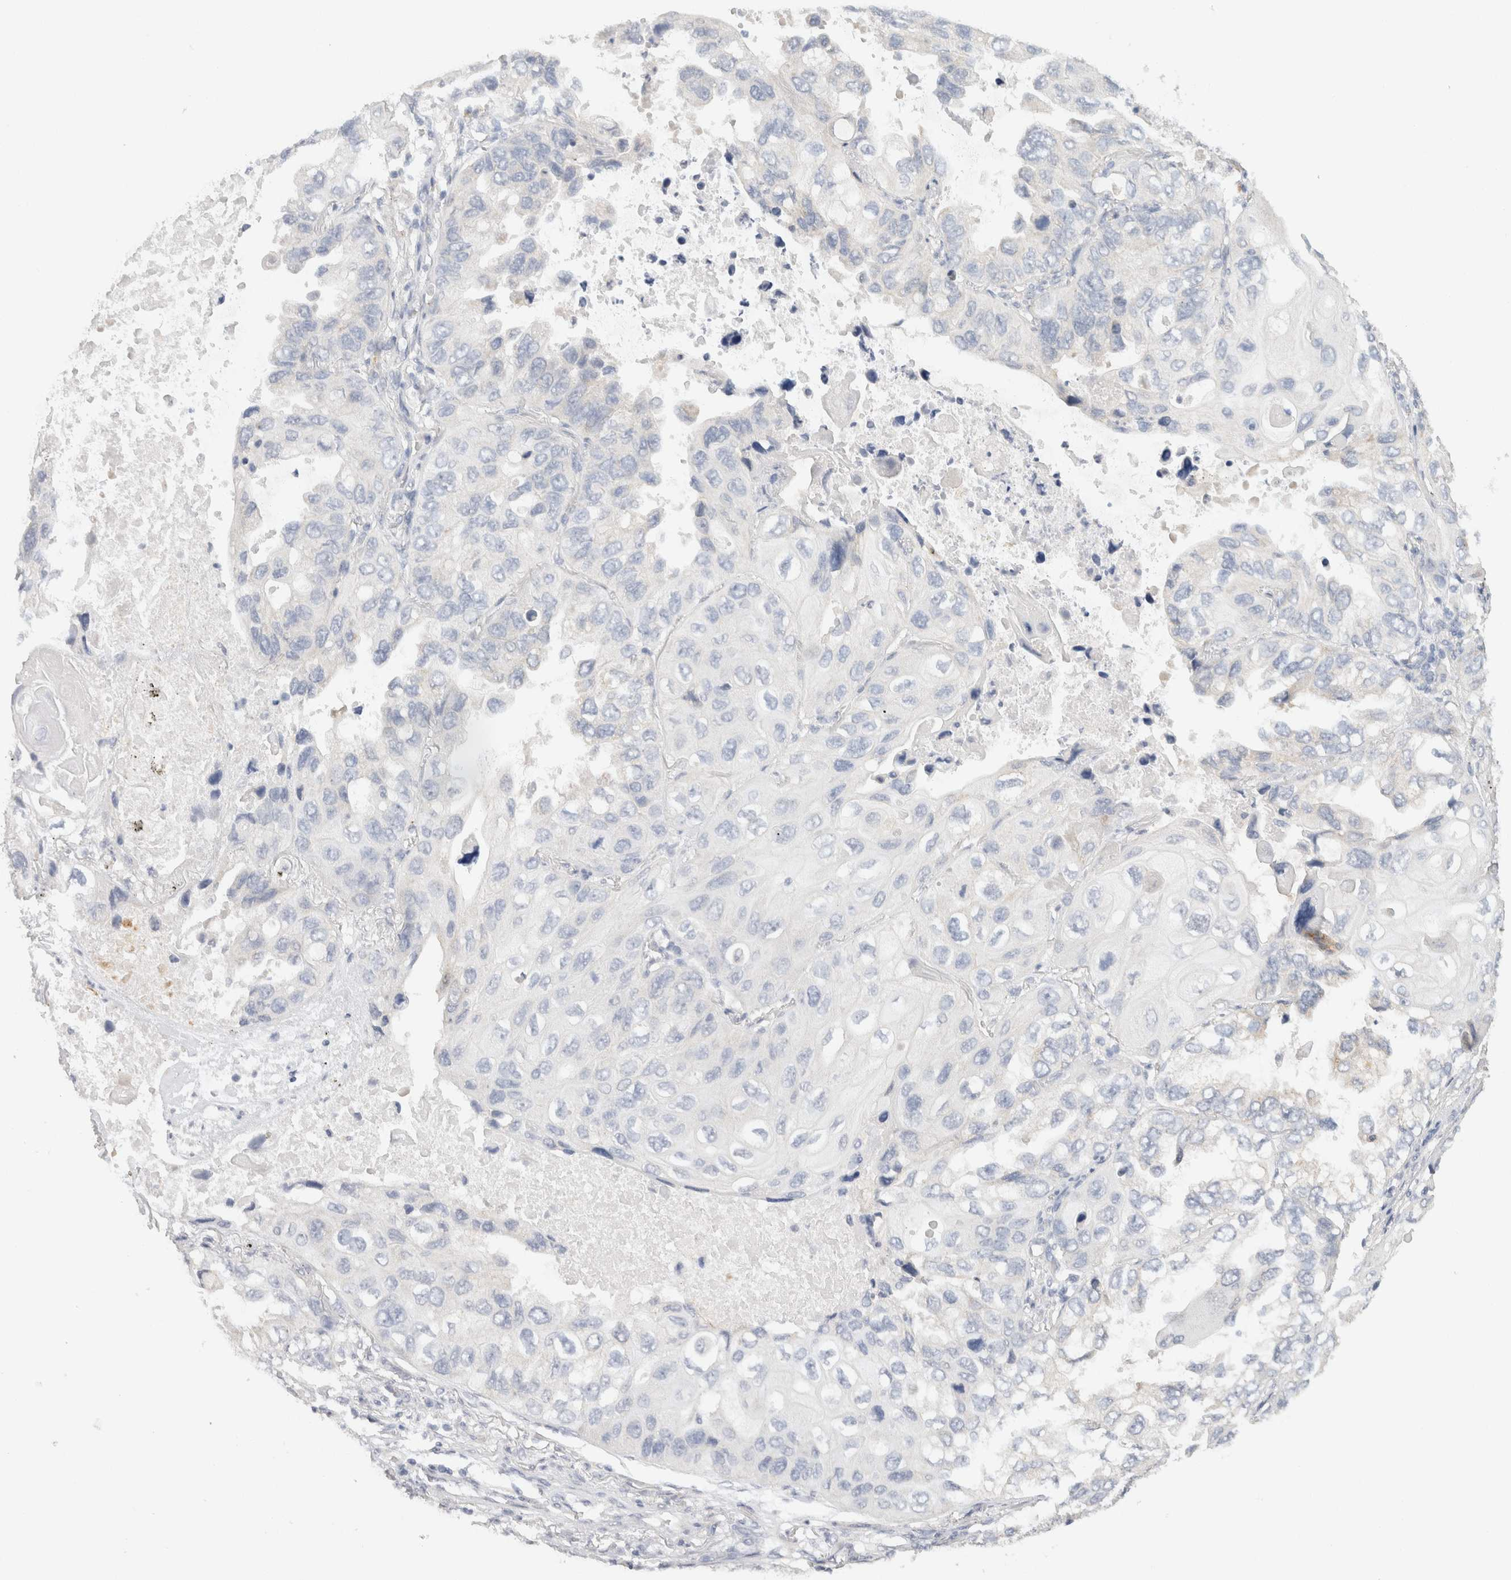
{"staining": {"intensity": "negative", "quantity": "none", "location": "none"}, "tissue": "lung cancer", "cell_type": "Tumor cells", "image_type": "cancer", "snomed": [{"axis": "morphology", "description": "Squamous cell carcinoma, NOS"}, {"axis": "topography", "description": "Lung"}], "caption": "This is an immunohistochemistry photomicrograph of lung cancer (squamous cell carcinoma). There is no positivity in tumor cells.", "gene": "CHRM4", "patient": {"sex": "female", "age": 73}}